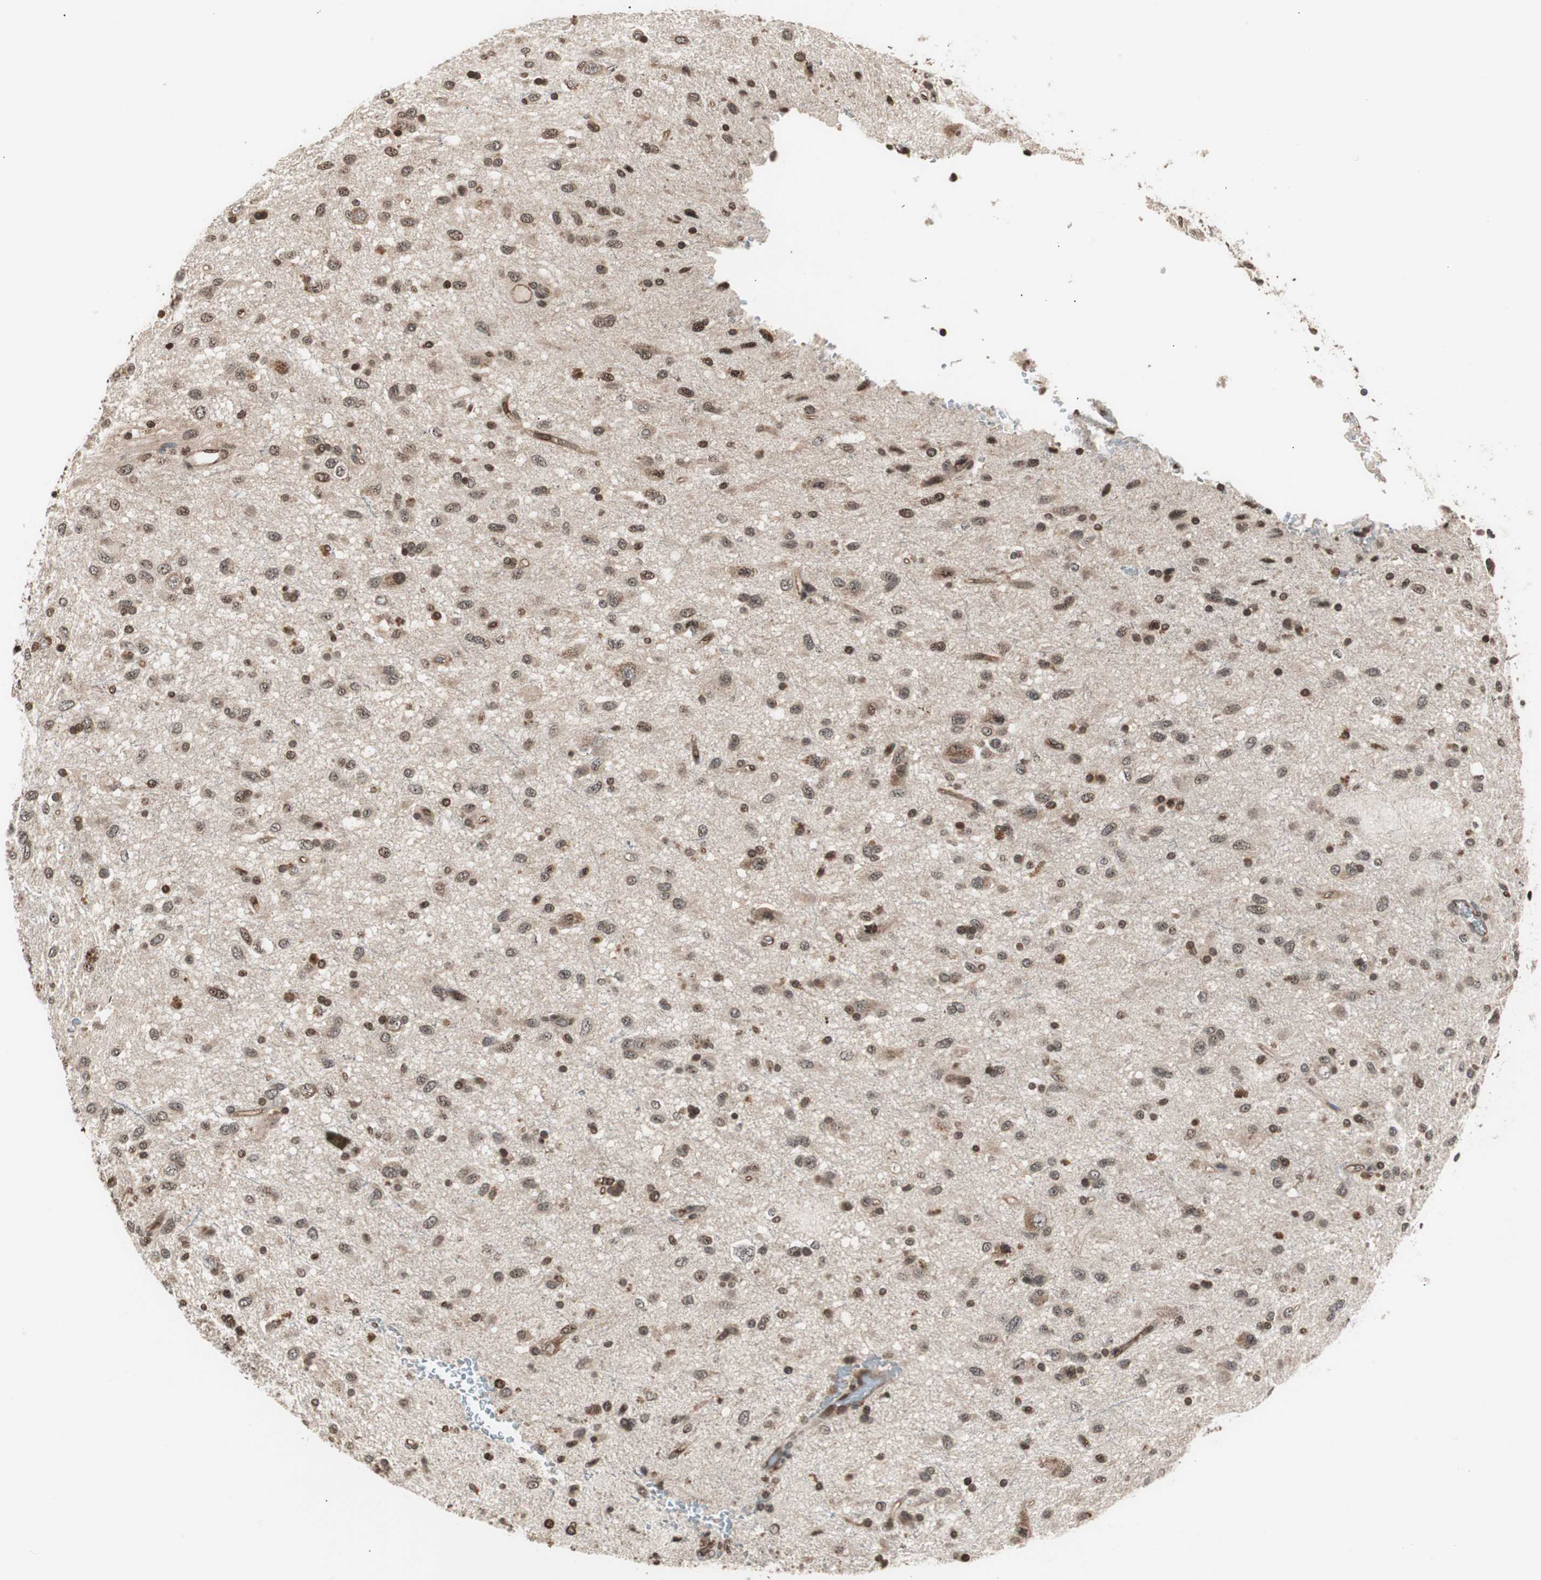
{"staining": {"intensity": "strong", "quantity": ">75%", "location": "nuclear"}, "tissue": "glioma", "cell_type": "Tumor cells", "image_type": "cancer", "snomed": [{"axis": "morphology", "description": "Glioma, malignant, Low grade"}, {"axis": "topography", "description": "Brain"}], "caption": "Immunohistochemistry (DAB (3,3'-diaminobenzidine)) staining of malignant low-grade glioma demonstrates strong nuclear protein expression in about >75% of tumor cells. (DAB IHC, brown staining for protein, blue staining for nuclei).", "gene": "ZFC3H1", "patient": {"sex": "male", "age": 77}}